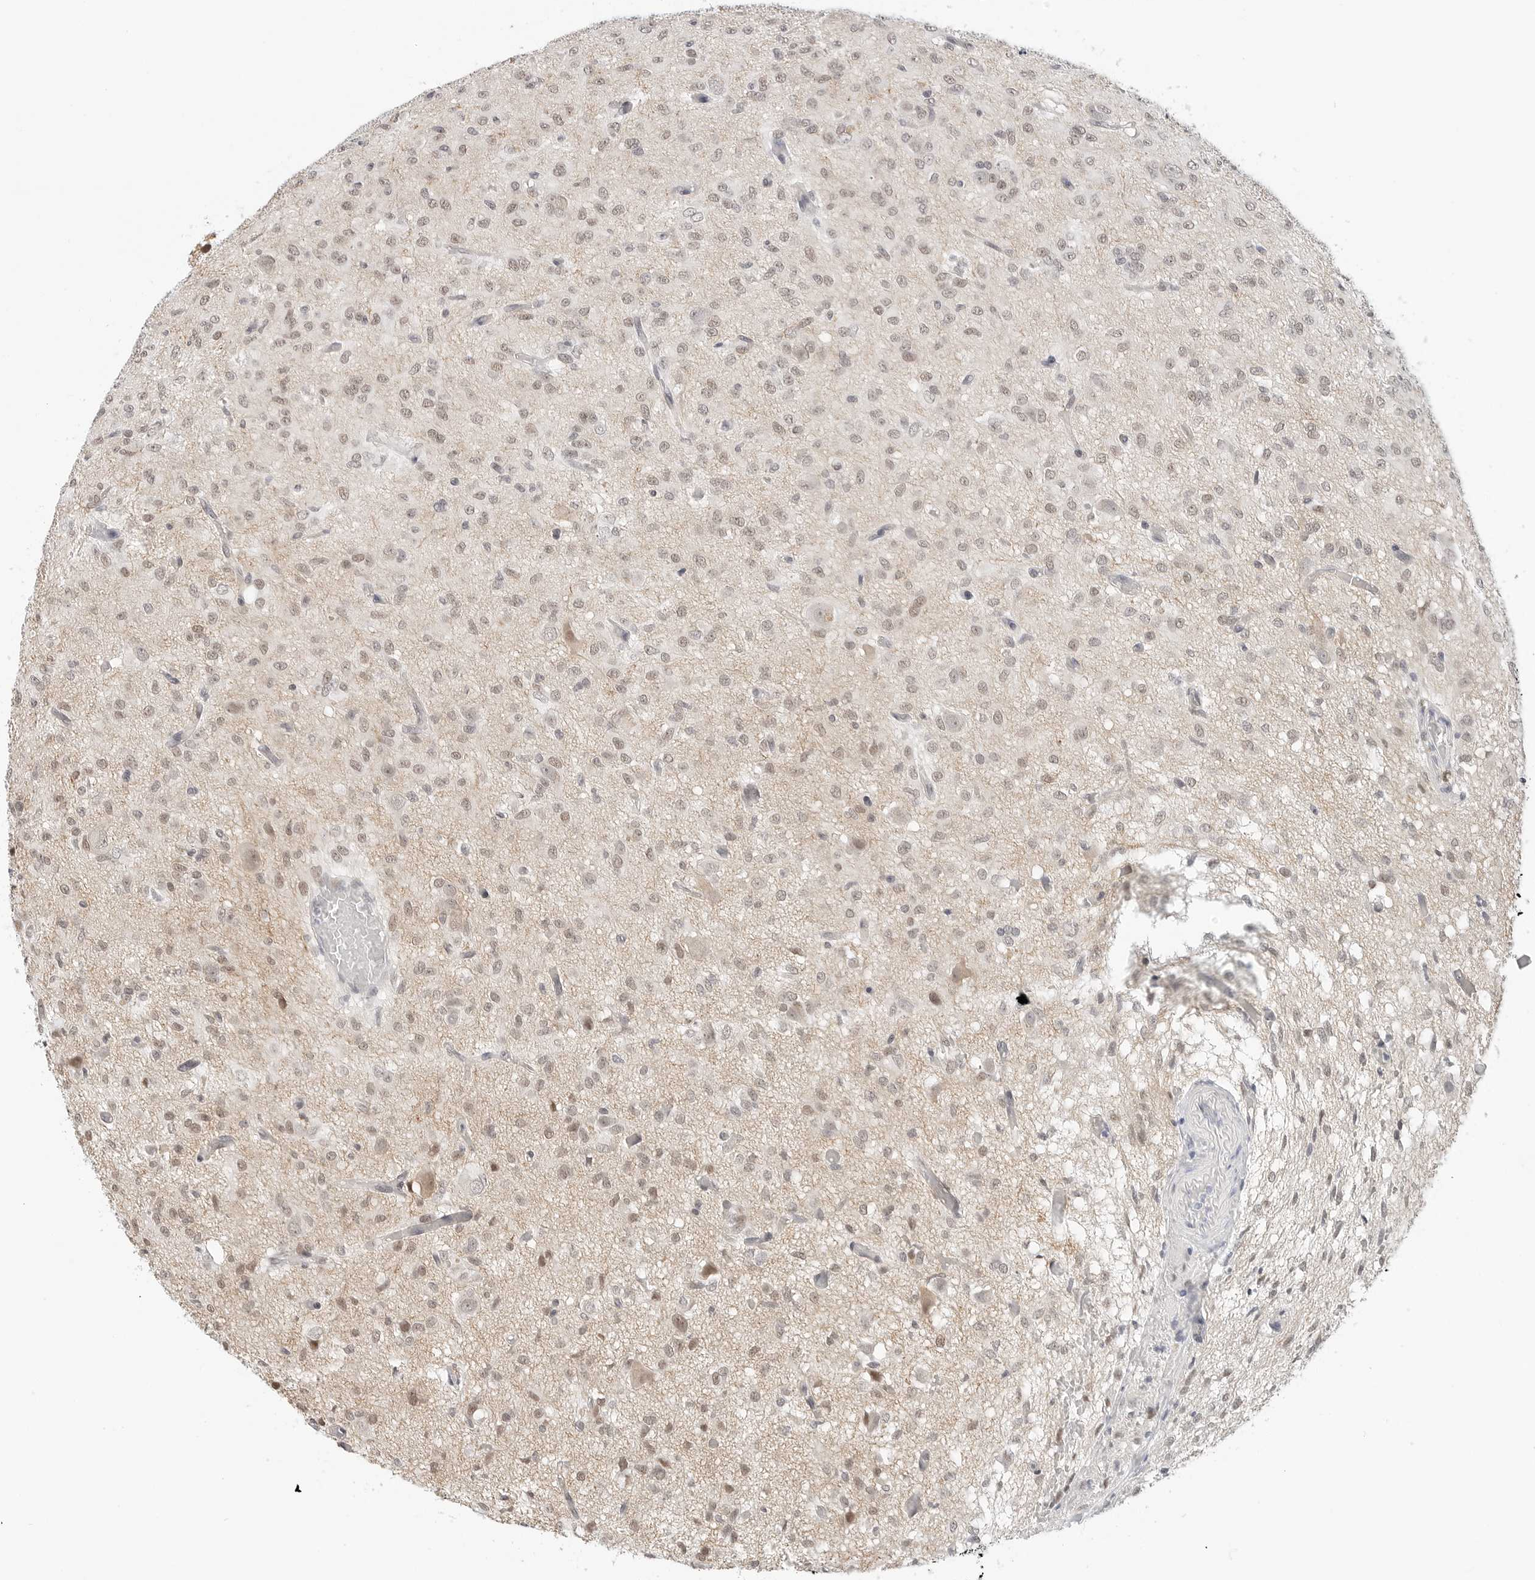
{"staining": {"intensity": "weak", "quantity": ">75%", "location": "nuclear"}, "tissue": "glioma", "cell_type": "Tumor cells", "image_type": "cancer", "snomed": [{"axis": "morphology", "description": "Glioma, malignant, High grade"}, {"axis": "topography", "description": "Brain"}], "caption": "Human malignant glioma (high-grade) stained for a protein (brown) demonstrates weak nuclear positive expression in about >75% of tumor cells.", "gene": "TSEN2", "patient": {"sex": "female", "age": 59}}